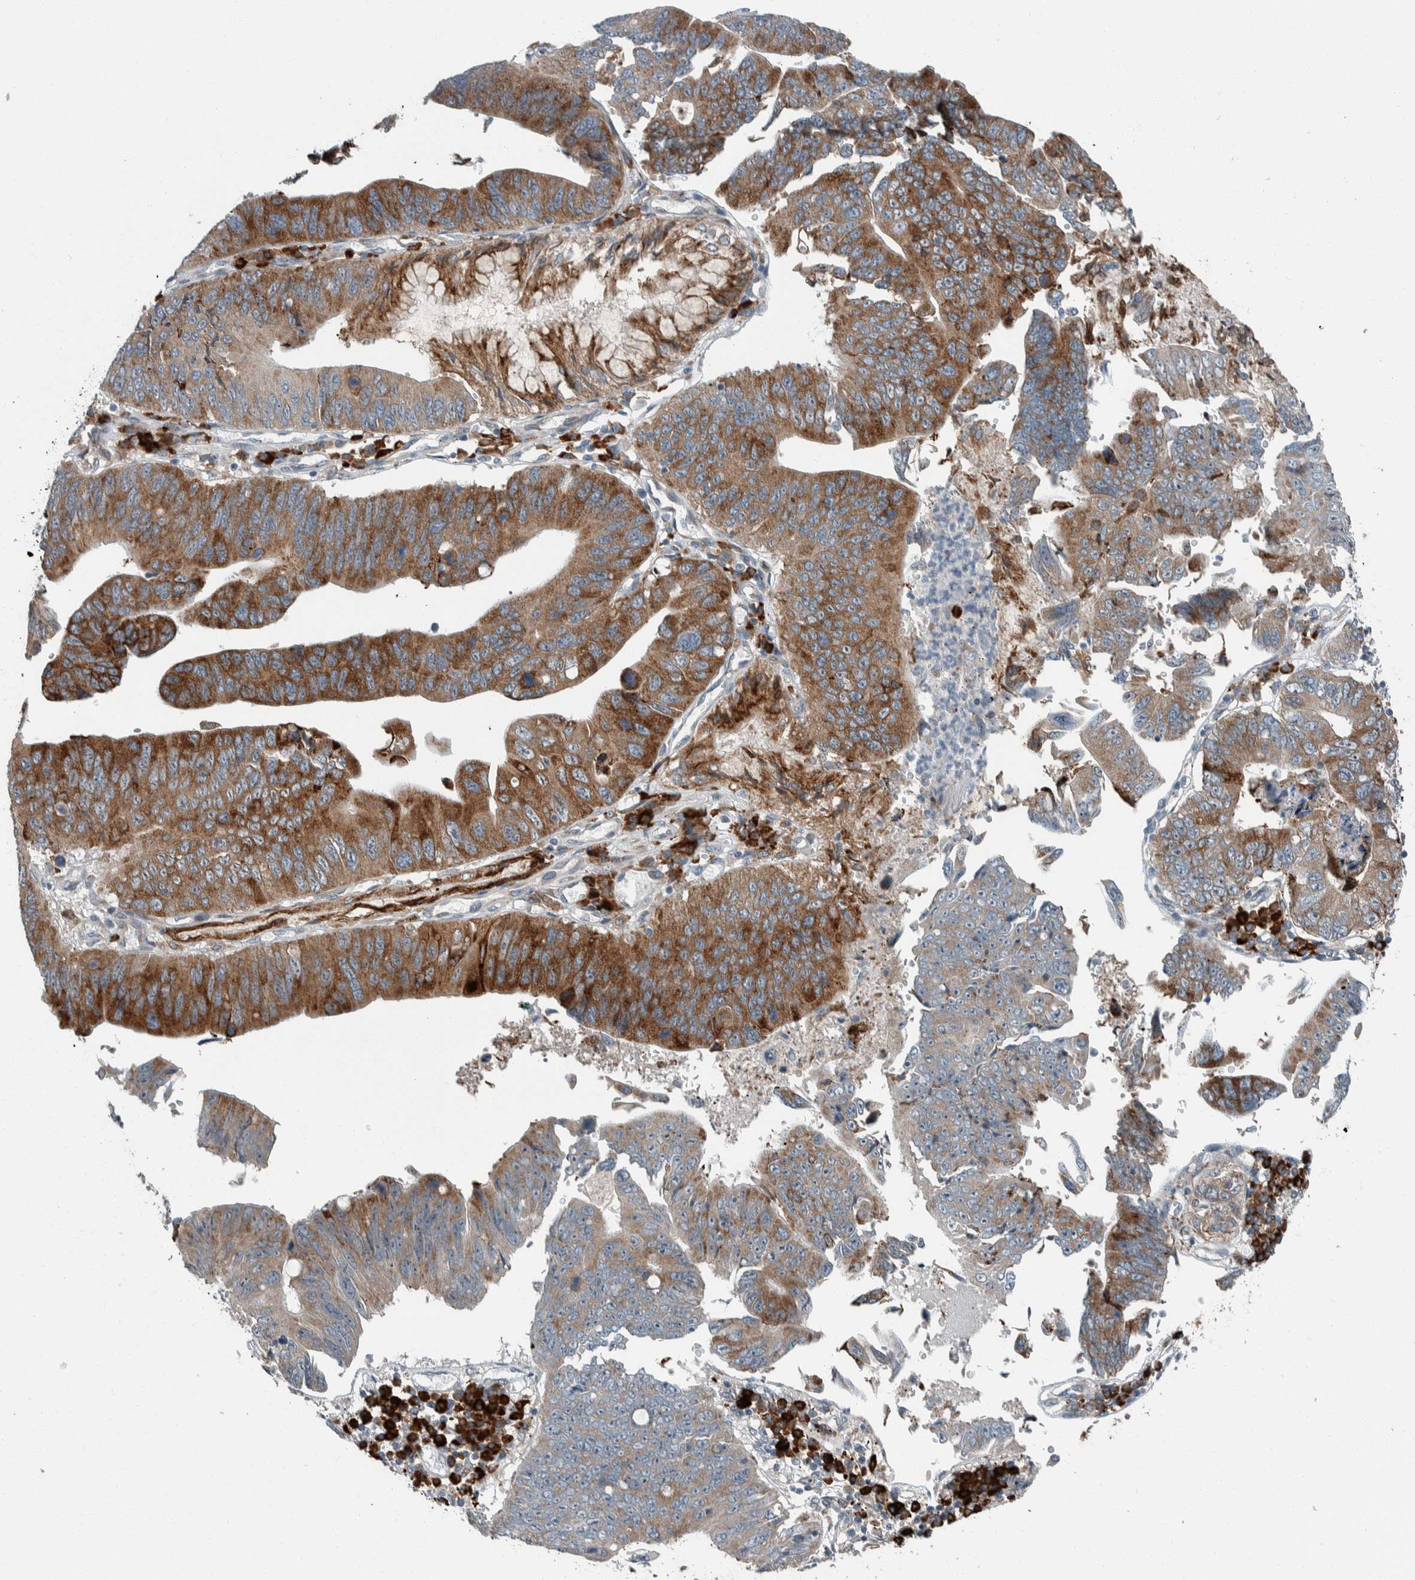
{"staining": {"intensity": "strong", "quantity": ">75%", "location": "cytoplasmic/membranous"}, "tissue": "stomach cancer", "cell_type": "Tumor cells", "image_type": "cancer", "snomed": [{"axis": "morphology", "description": "Adenocarcinoma, NOS"}, {"axis": "topography", "description": "Stomach"}], "caption": "An image of adenocarcinoma (stomach) stained for a protein demonstrates strong cytoplasmic/membranous brown staining in tumor cells.", "gene": "USP25", "patient": {"sex": "male", "age": 59}}